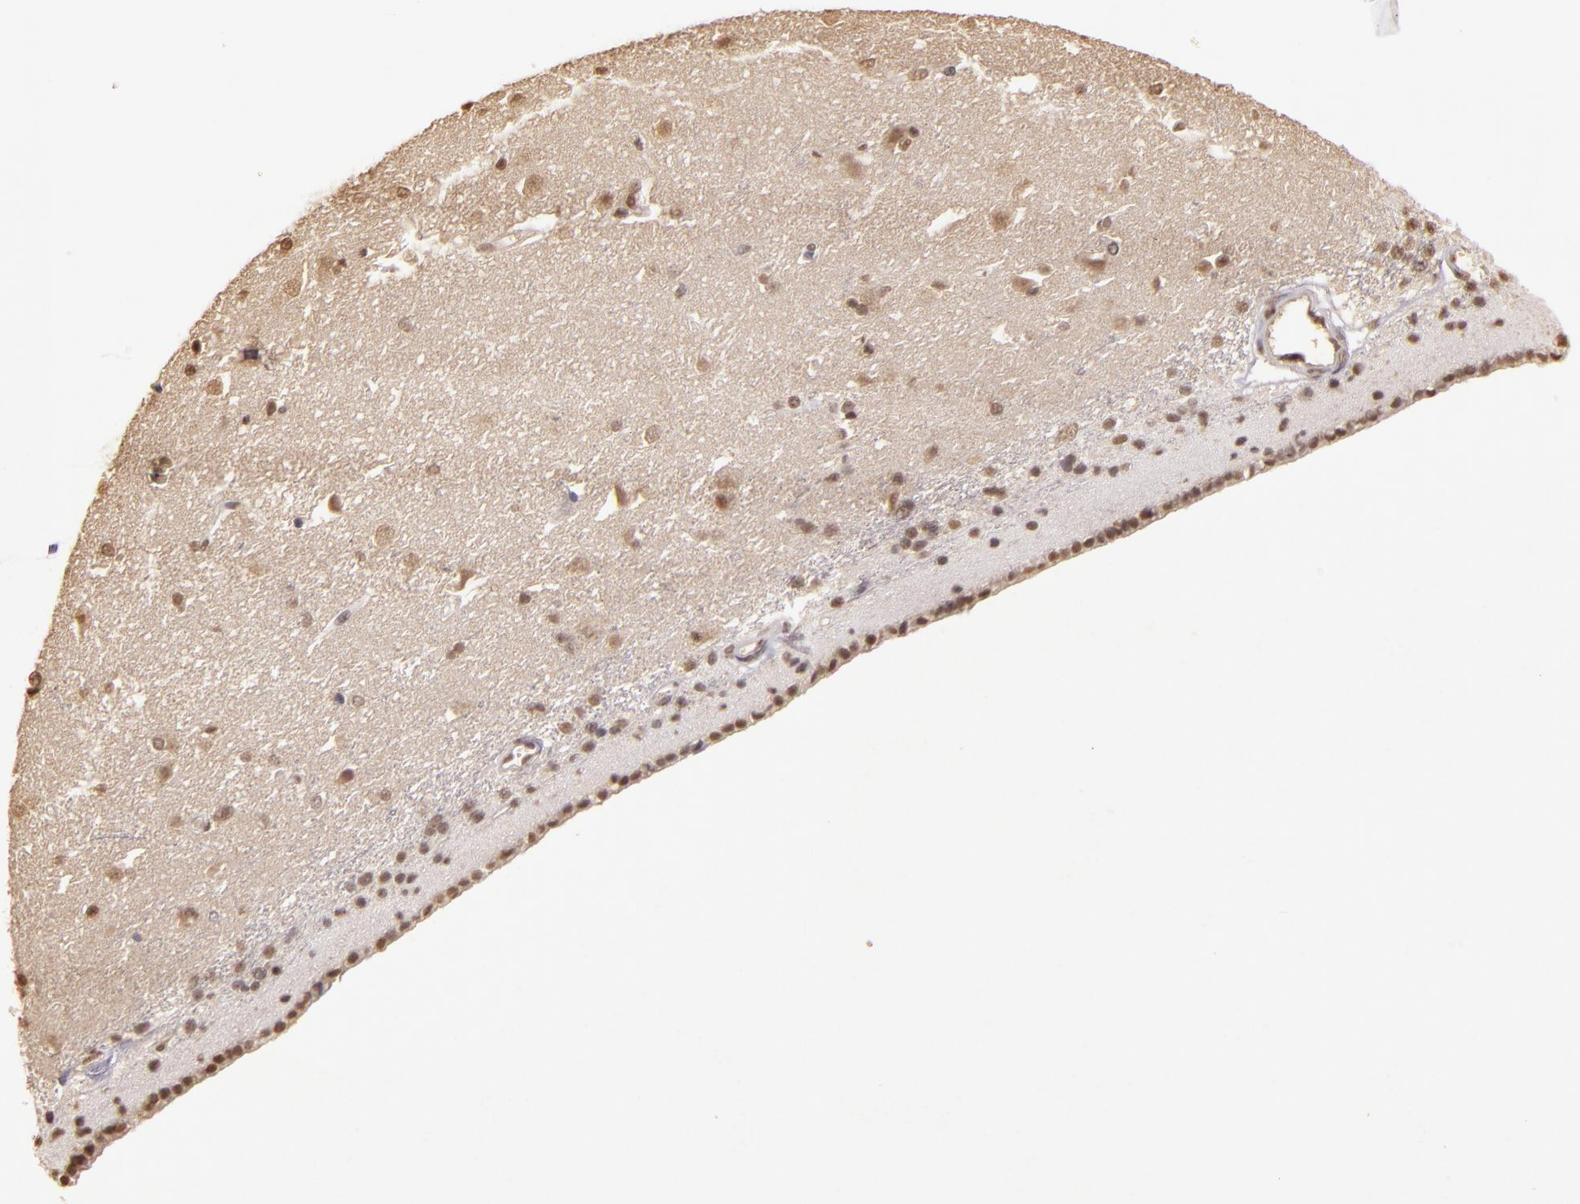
{"staining": {"intensity": "weak", "quantity": ">75%", "location": "cytoplasmic/membranous,nuclear"}, "tissue": "caudate", "cell_type": "Glial cells", "image_type": "normal", "snomed": [{"axis": "morphology", "description": "Normal tissue, NOS"}, {"axis": "topography", "description": "Lateral ventricle wall"}], "caption": "Human caudate stained with a protein marker demonstrates weak staining in glial cells.", "gene": "CUL1", "patient": {"sex": "female", "age": 19}}